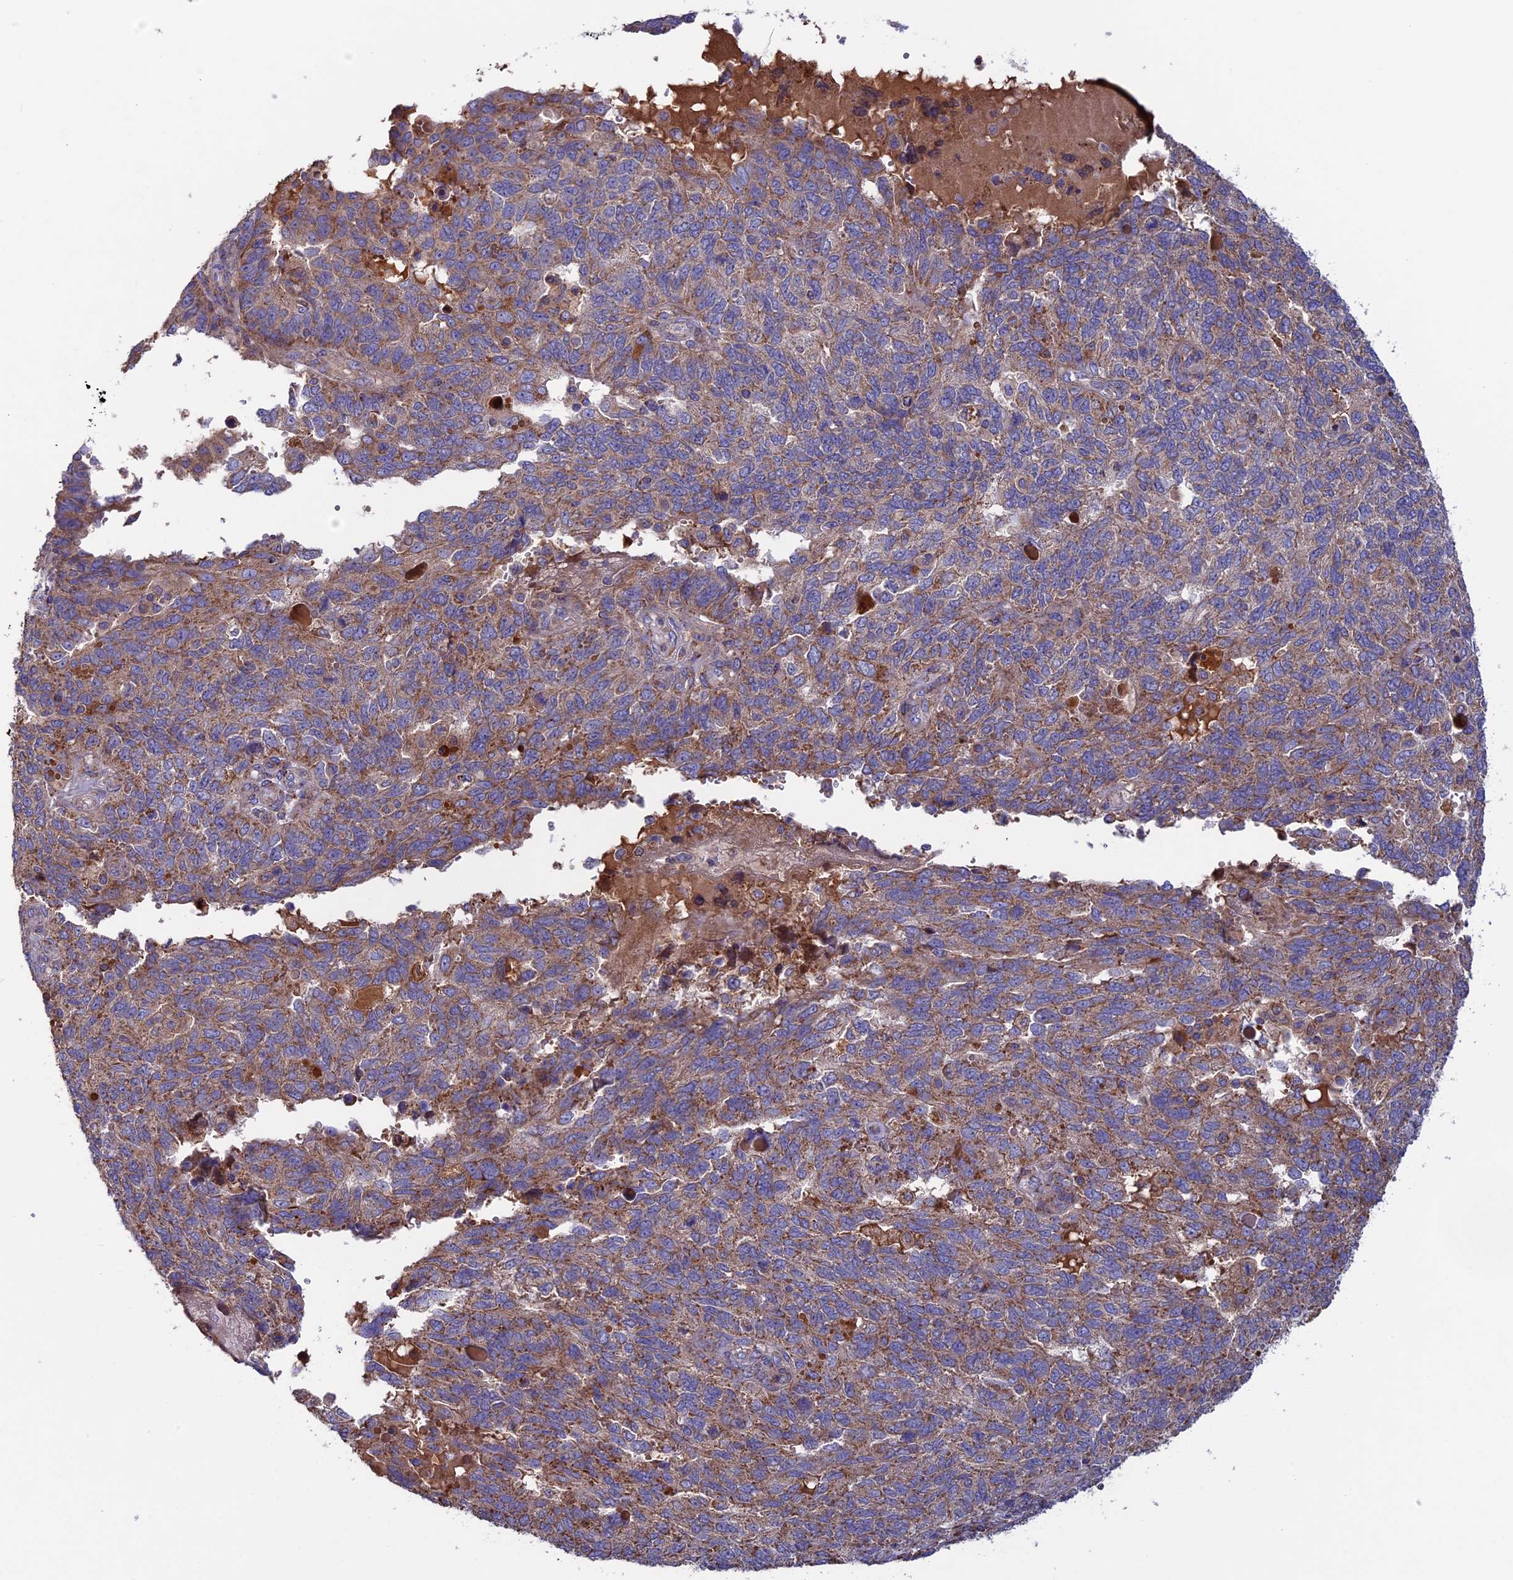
{"staining": {"intensity": "moderate", "quantity": ">75%", "location": "cytoplasmic/membranous"}, "tissue": "endometrial cancer", "cell_type": "Tumor cells", "image_type": "cancer", "snomed": [{"axis": "morphology", "description": "Adenocarcinoma, NOS"}, {"axis": "topography", "description": "Endometrium"}], "caption": "The micrograph demonstrates a brown stain indicating the presence of a protein in the cytoplasmic/membranous of tumor cells in adenocarcinoma (endometrial).", "gene": "SLC15A5", "patient": {"sex": "female", "age": 66}}